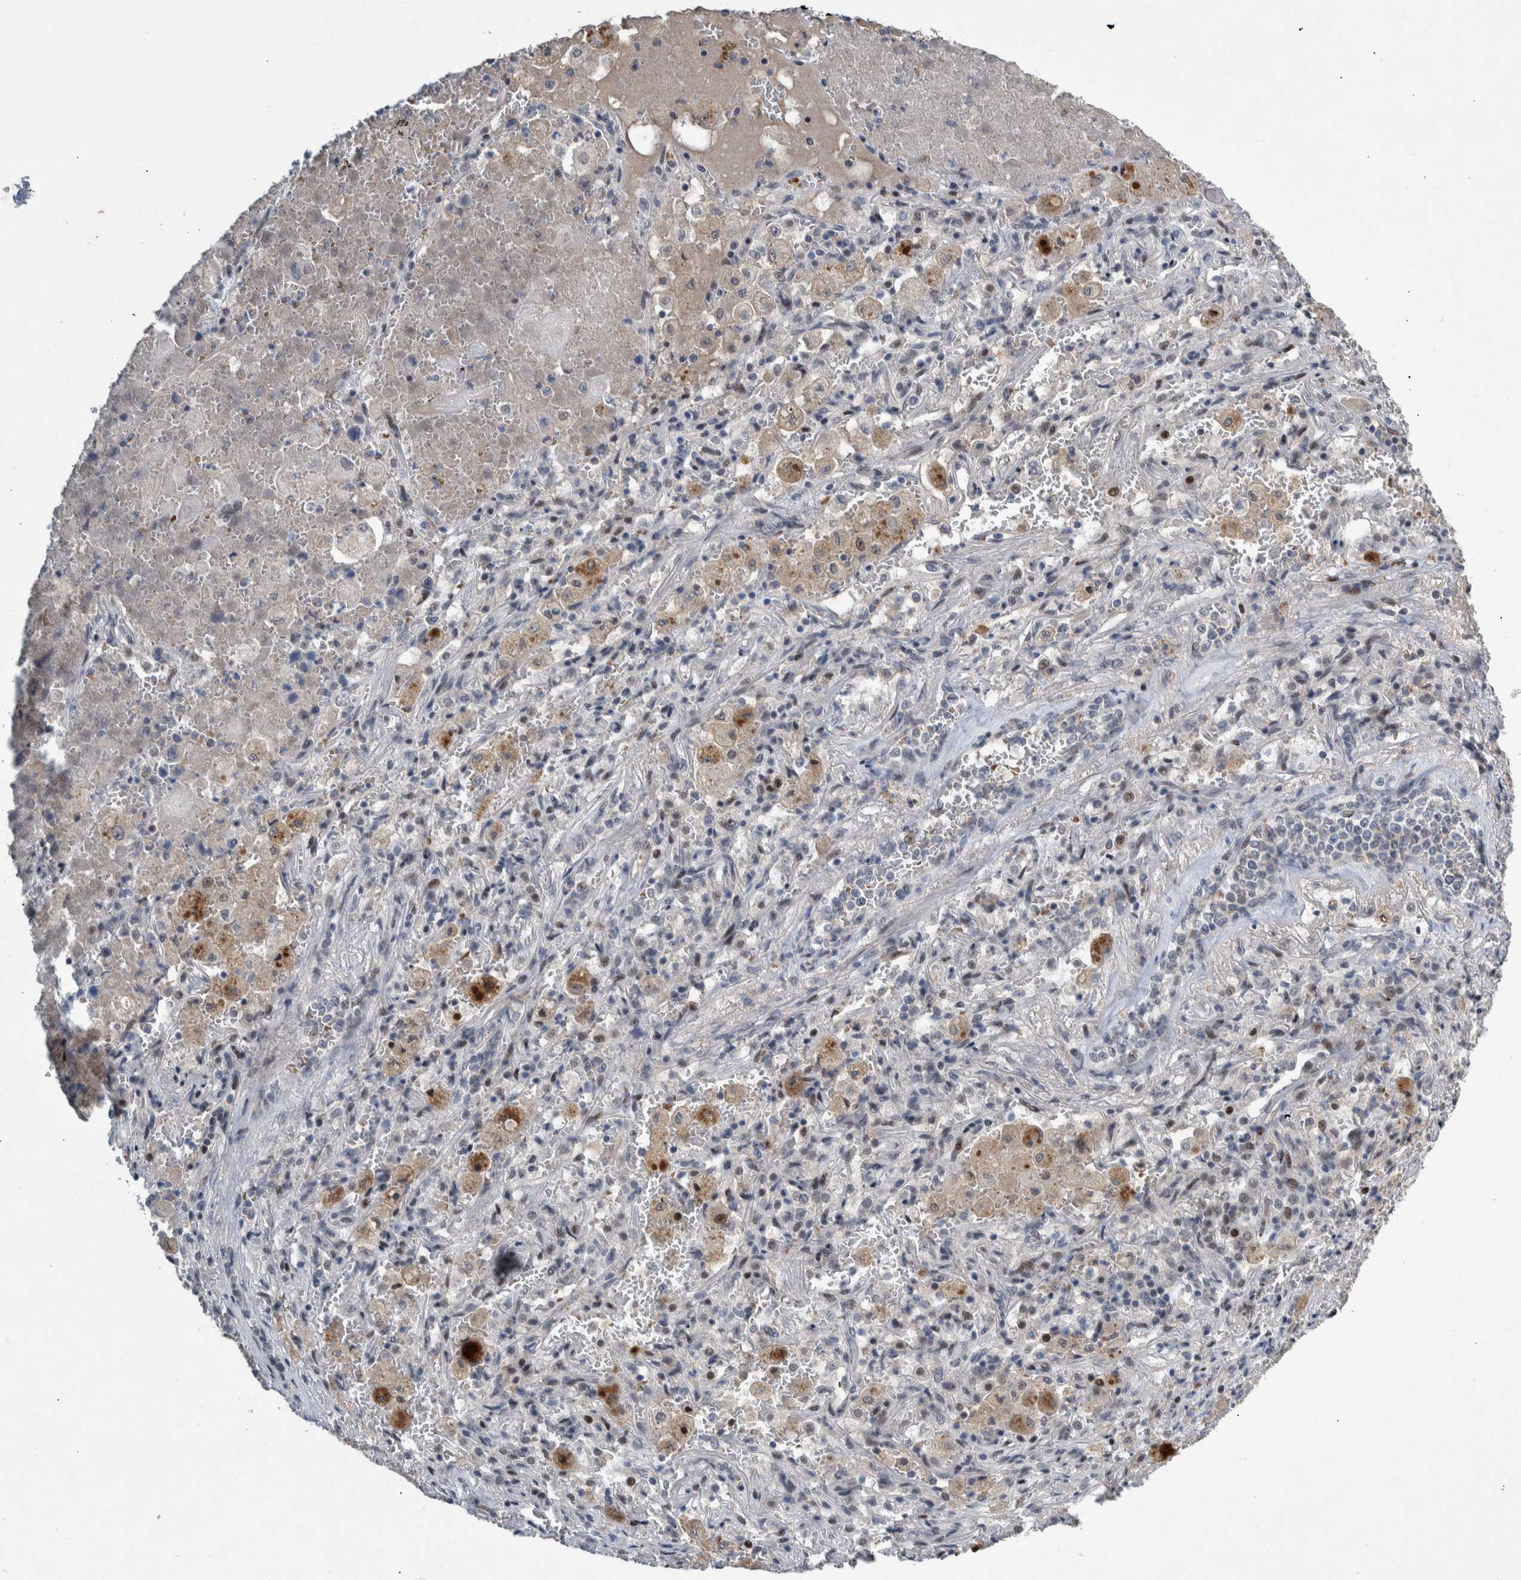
{"staining": {"intensity": "weak", "quantity": "25%-75%", "location": "cytoplasmic/membranous"}, "tissue": "lung cancer", "cell_type": "Tumor cells", "image_type": "cancer", "snomed": [{"axis": "morphology", "description": "Squamous cell carcinoma, NOS"}, {"axis": "topography", "description": "Lung"}], "caption": "Weak cytoplasmic/membranous protein expression is present in approximately 25%-75% of tumor cells in lung cancer. (DAB IHC, brown staining for protein, blue staining for nuclei).", "gene": "ESRP1", "patient": {"sex": "male", "age": 61}}